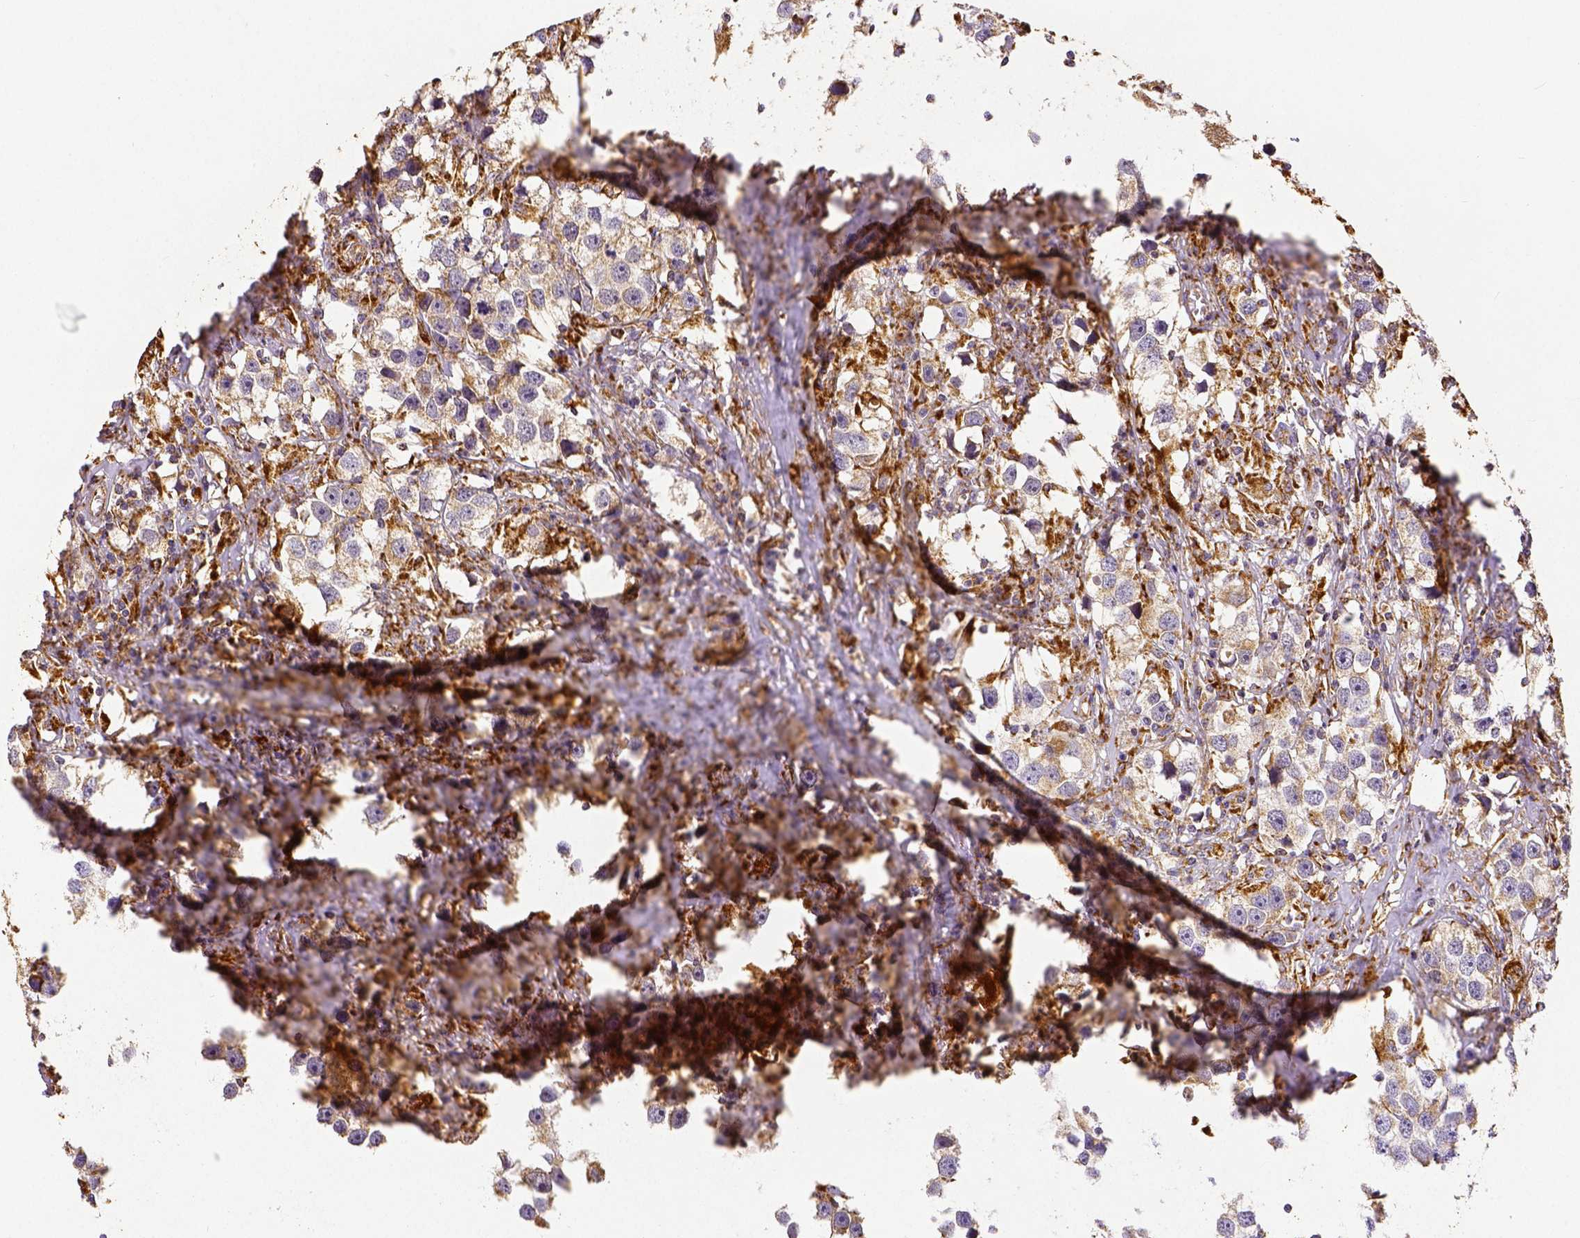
{"staining": {"intensity": "weak", "quantity": ">75%", "location": "cytoplasmic/membranous"}, "tissue": "testis cancer", "cell_type": "Tumor cells", "image_type": "cancer", "snomed": [{"axis": "morphology", "description": "Seminoma, NOS"}, {"axis": "topography", "description": "Testis"}], "caption": "Protein staining reveals weak cytoplasmic/membranous positivity in approximately >75% of tumor cells in testis cancer (seminoma). Ihc stains the protein of interest in brown and the nuclei are stained blue.", "gene": "SDHB", "patient": {"sex": "male", "age": 49}}